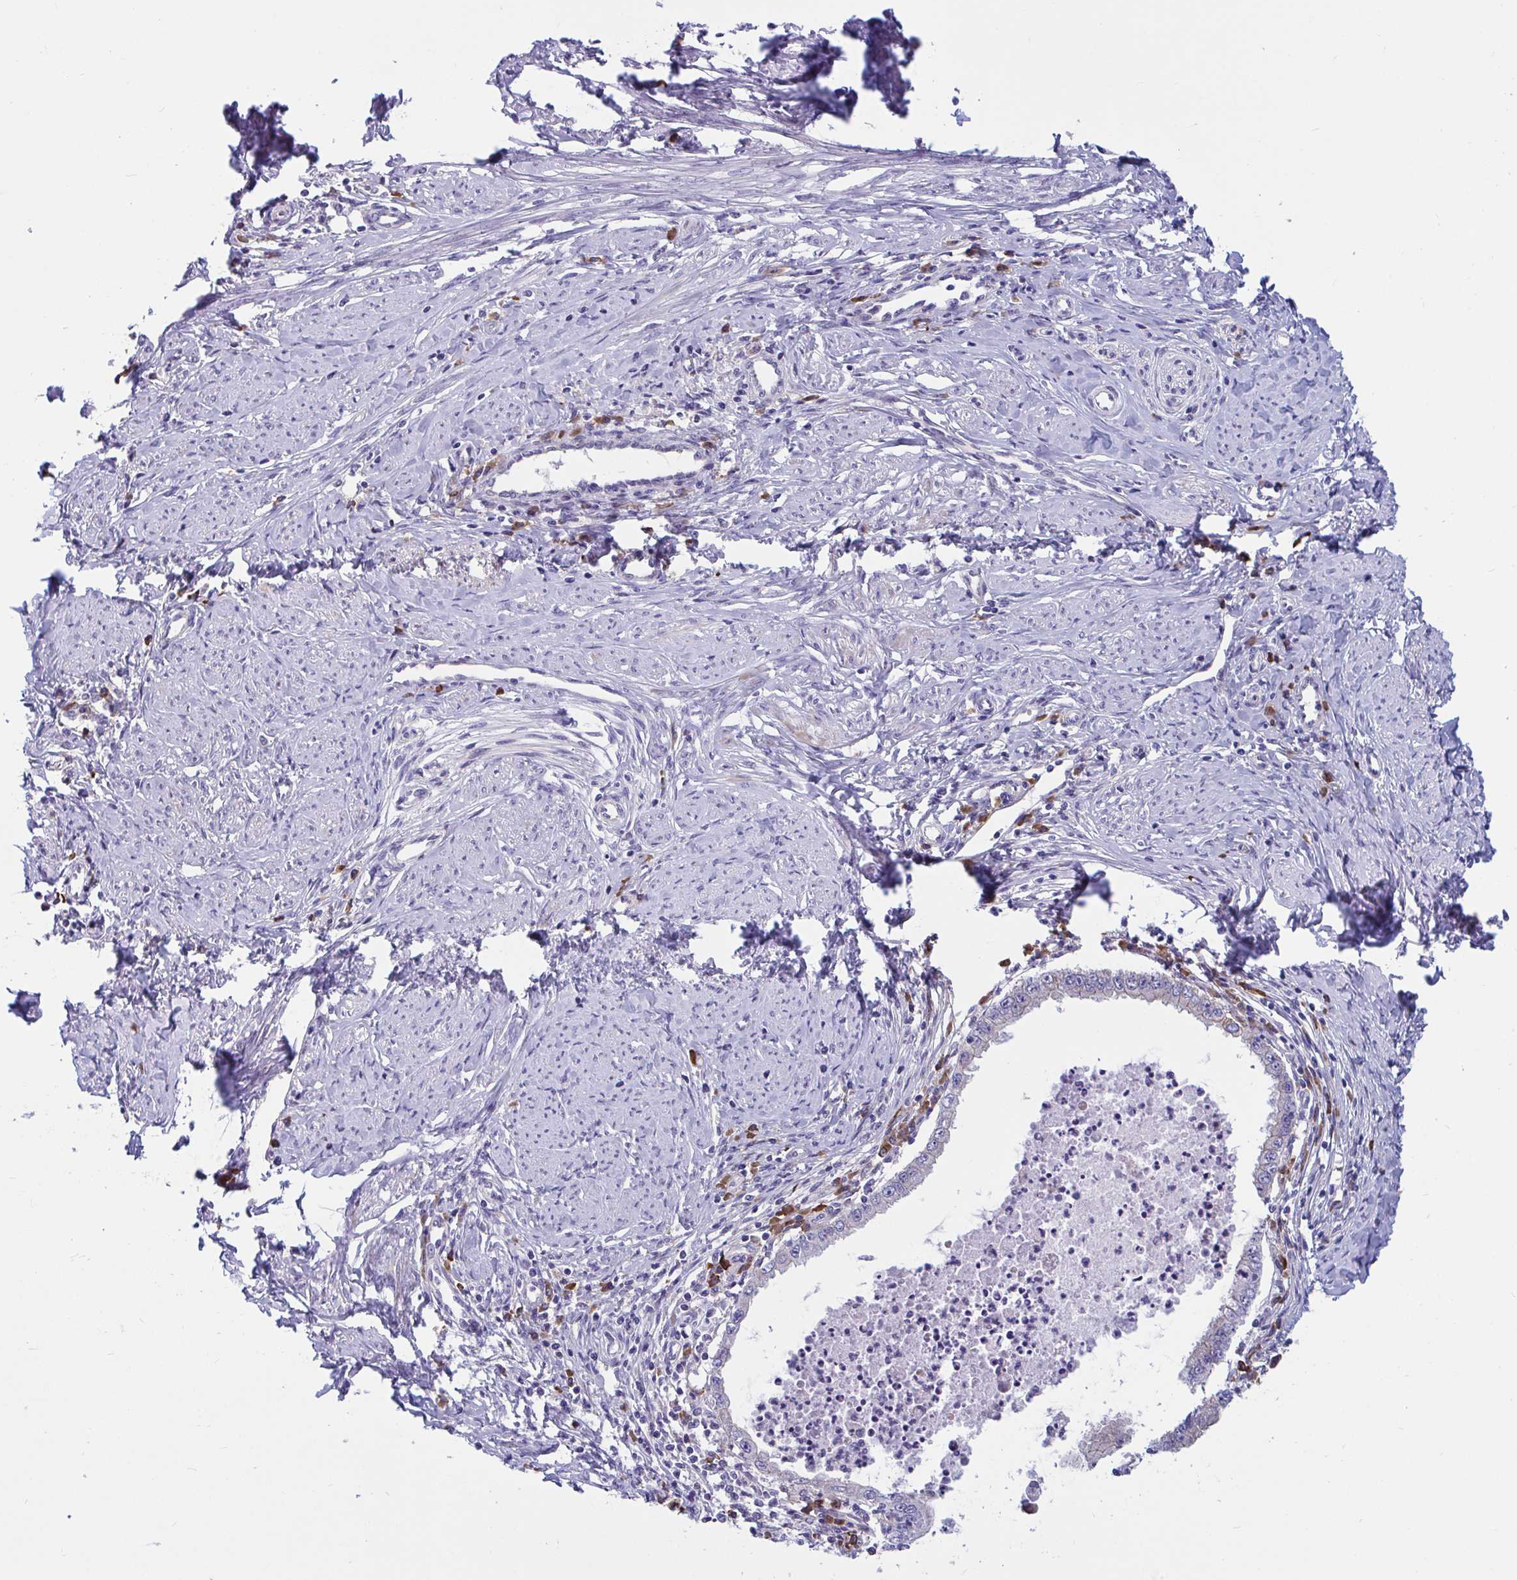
{"staining": {"intensity": "weak", "quantity": "<25%", "location": "cytoplasmic/membranous"}, "tissue": "cervical cancer", "cell_type": "Tumor cells", "image_type": "cancer", "snomed": [{"axis": "morphology", "description": "Adenocarcinoma, NOS"}, {"axis": "topography", "description": "Cervix"}], "caption": "Tumor cells are negative for protein expression in human adenocarcinoma (cervical).", "gene": "WBP1", "patient": {"sex": "female", "age": 36}}